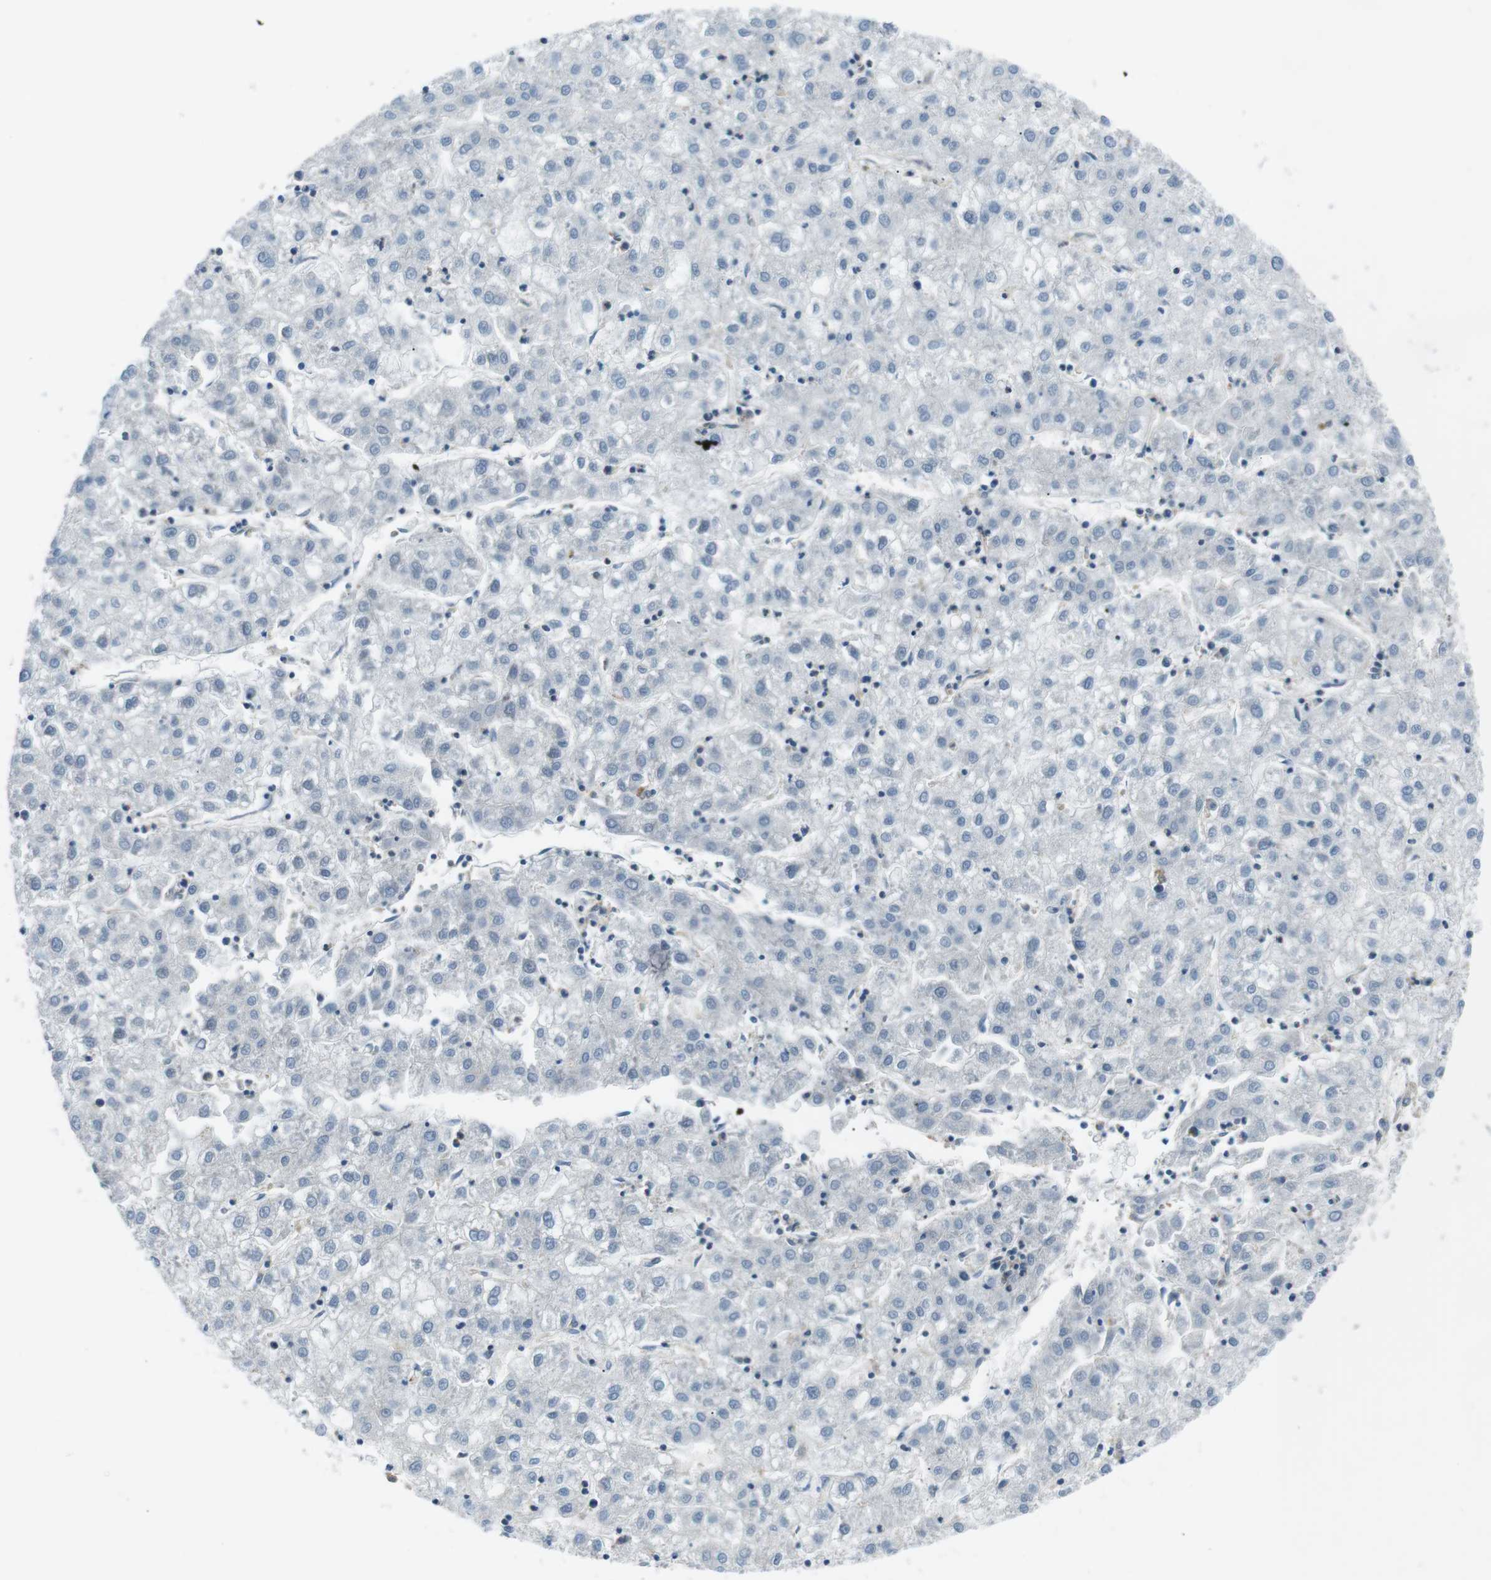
{"staining": {"intensity": "negative", "quantity": "none", "location": "none"}, "tissue": "liver cancer", "cell_type": "Tumor cells", "image_type": "cancer", "snomed": [{"axis": "morphology", "description": "Carcinoma, Hepatocellular, NOS"}, {"axis": "topography", "description": "Liver"}], "caption": "Immunohistochemistry (IHC) photomicrograph of human liver cancer (hepatocellular carcinoma) stained for a protein (brown), which displays no positivity in tumor cells. (DAB IHC with hematoxylin counter stain).", "gene": "ARVCF", "patient": {"sex": "male", "age": 72}}